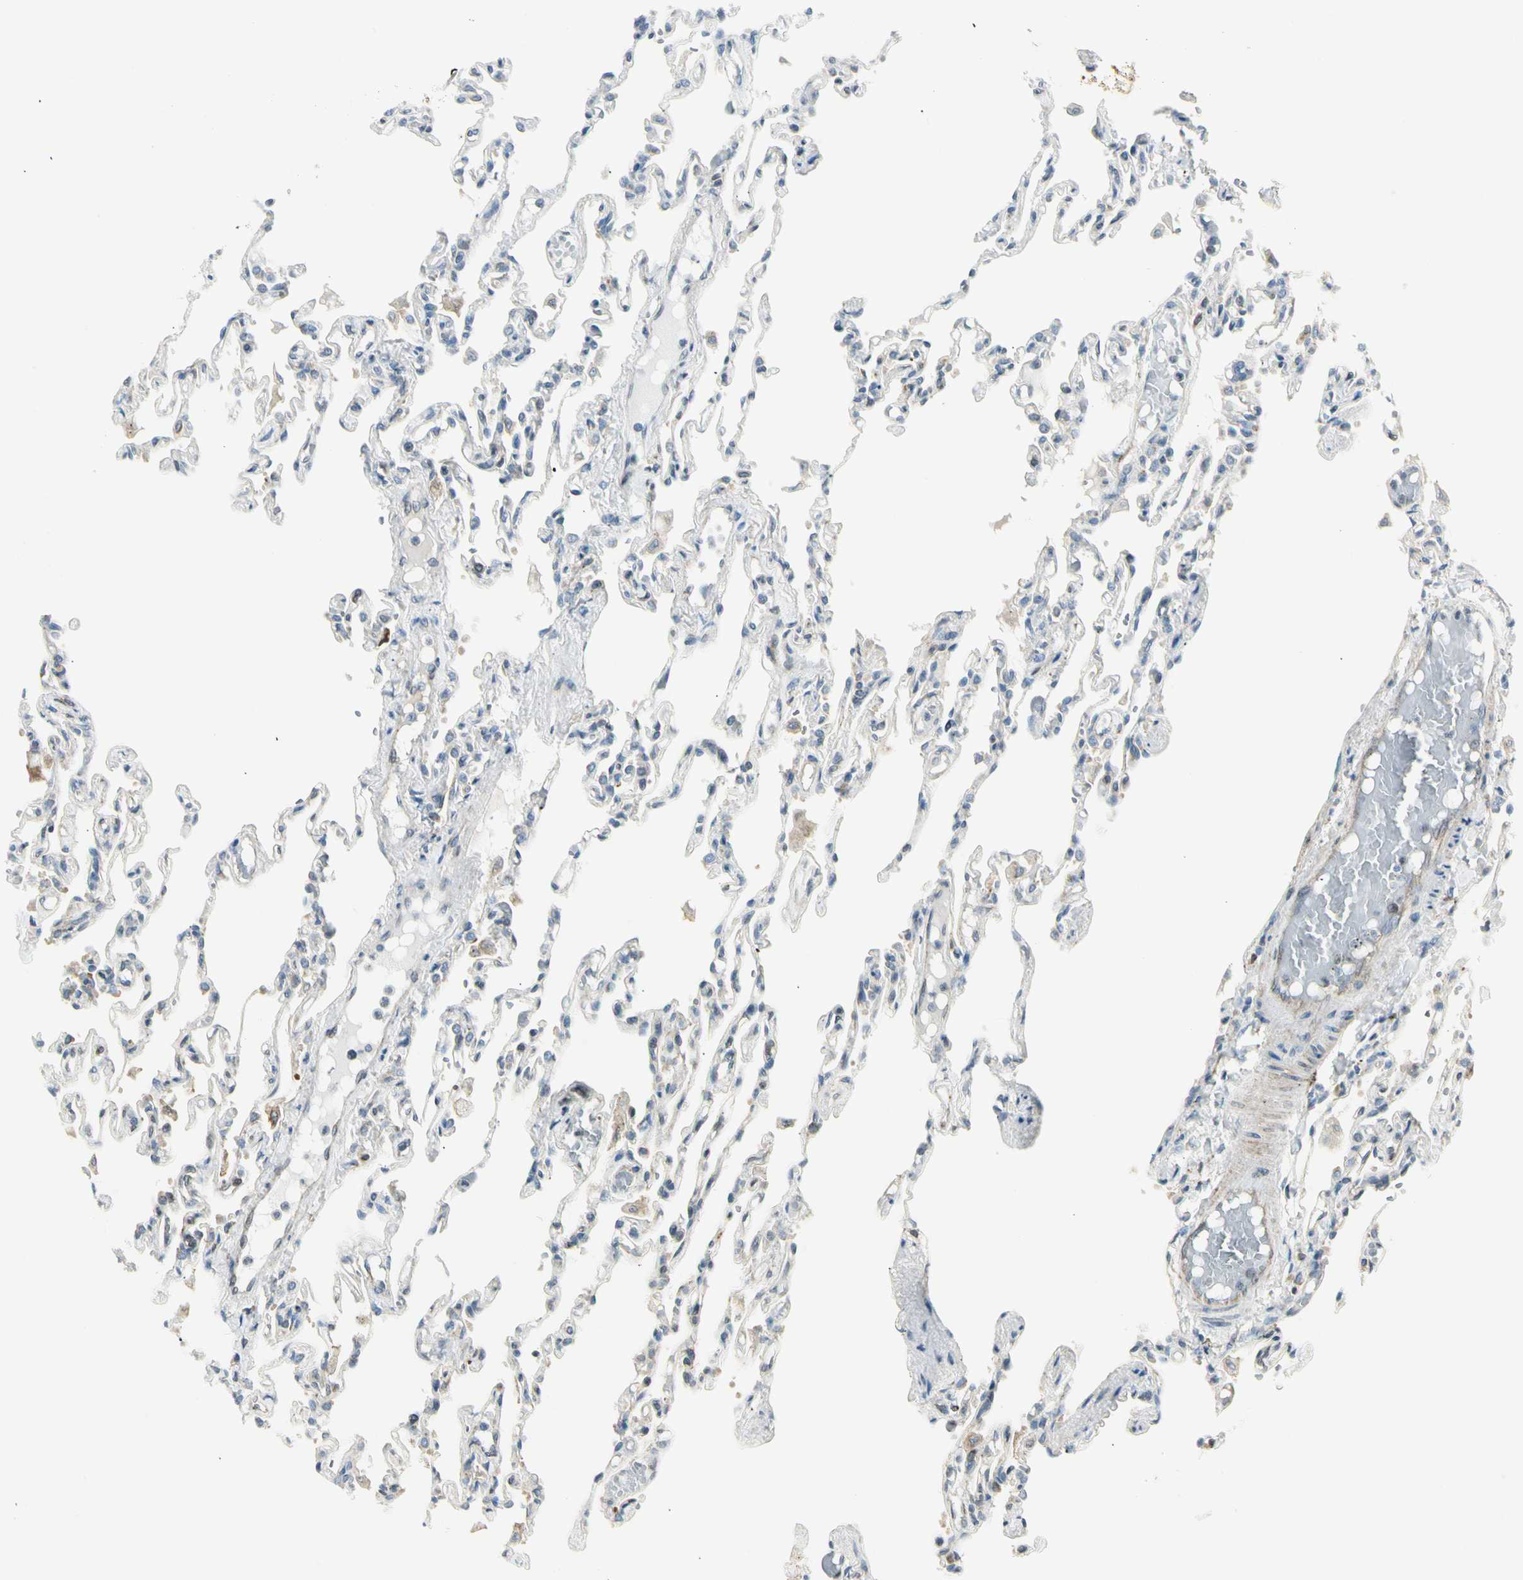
{"staining": {"intensity": "negative", "quantity": "none", "location": "none"}, "tissue": "lung", "cell_type": "Alveolar cells", "image_type": "normal", "snomed": [{"axis": "morphology", "description": "Normal tissue, NOS"}, {"axis": "topography", "description": "Lung"}], "caption": "The image displays no significant expression in alveolar cells of lung. (IHC, brightfield microscopy, high magnification).", "gene": "TNFSF11", "patient": {"sex": "male", "age": 21}}